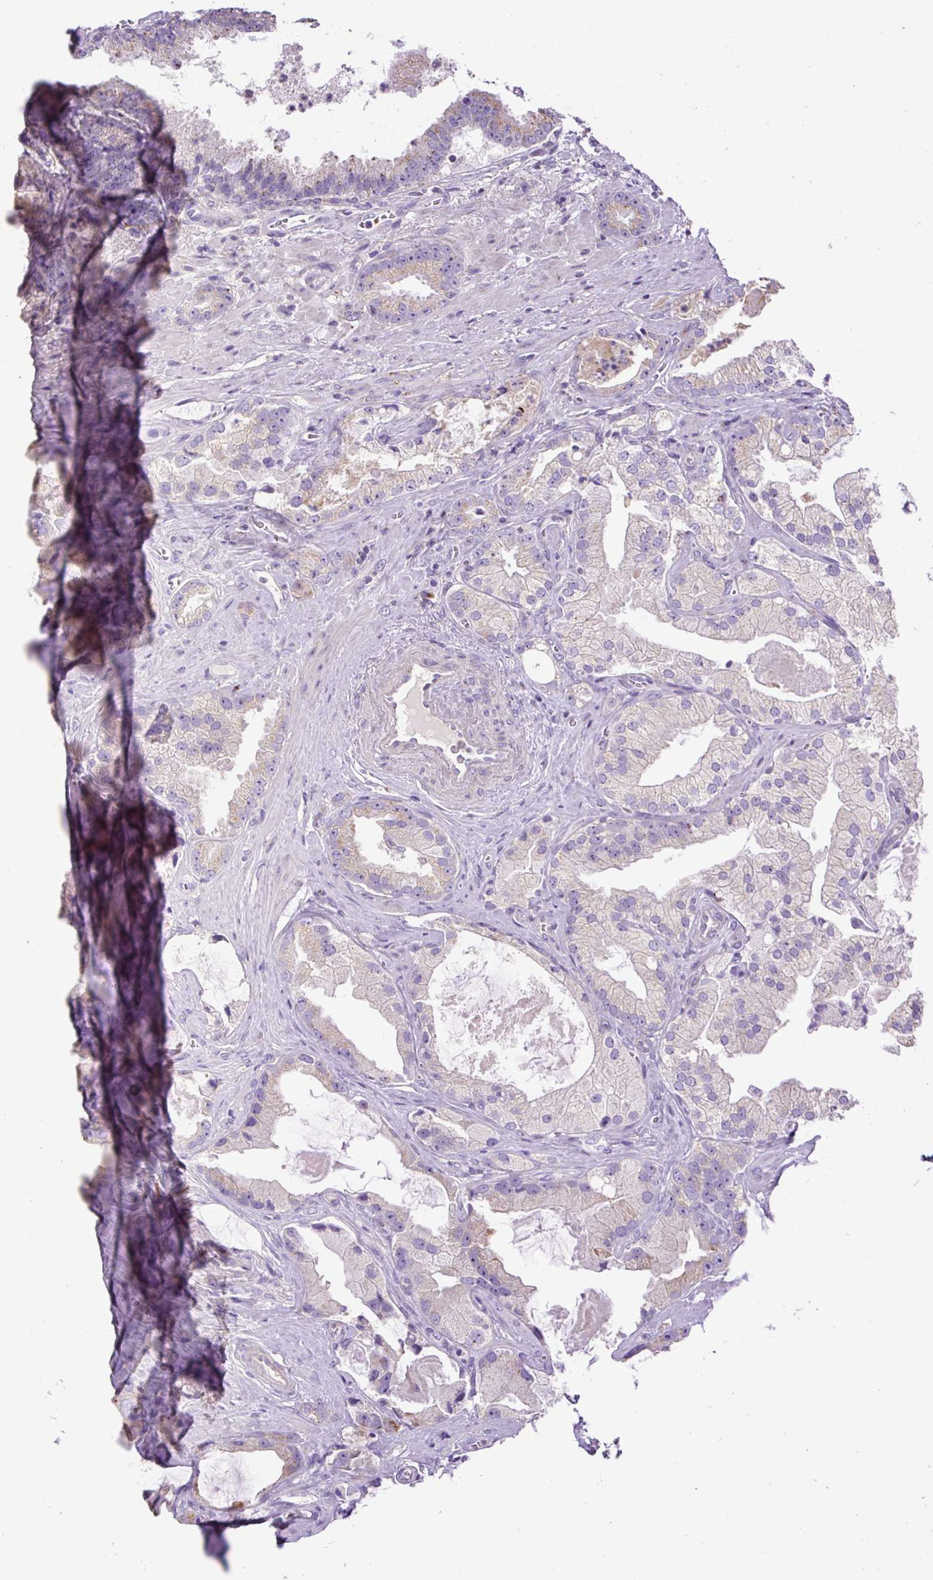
{"staining": {"intensity": "negative", "quantity": "none", "location": "none"}, "tissue": "prostate cancer", "cell_type": "Tumor cells", "image_type": "cancer", "snomed": [{"axis": "morphology", "description": "Adenocarcinoma, High grade"}, {"axis": "topography", "description": "Prostate"}], "caption": "IHC histopathology image of neoplastic tissue: prostate adenocarcinoma (high-grade) stained with DAB displays no significant protein positivity in tumor cells.", "gene": "CFAP47", "patient": {"sex": "male", "age": 68}}